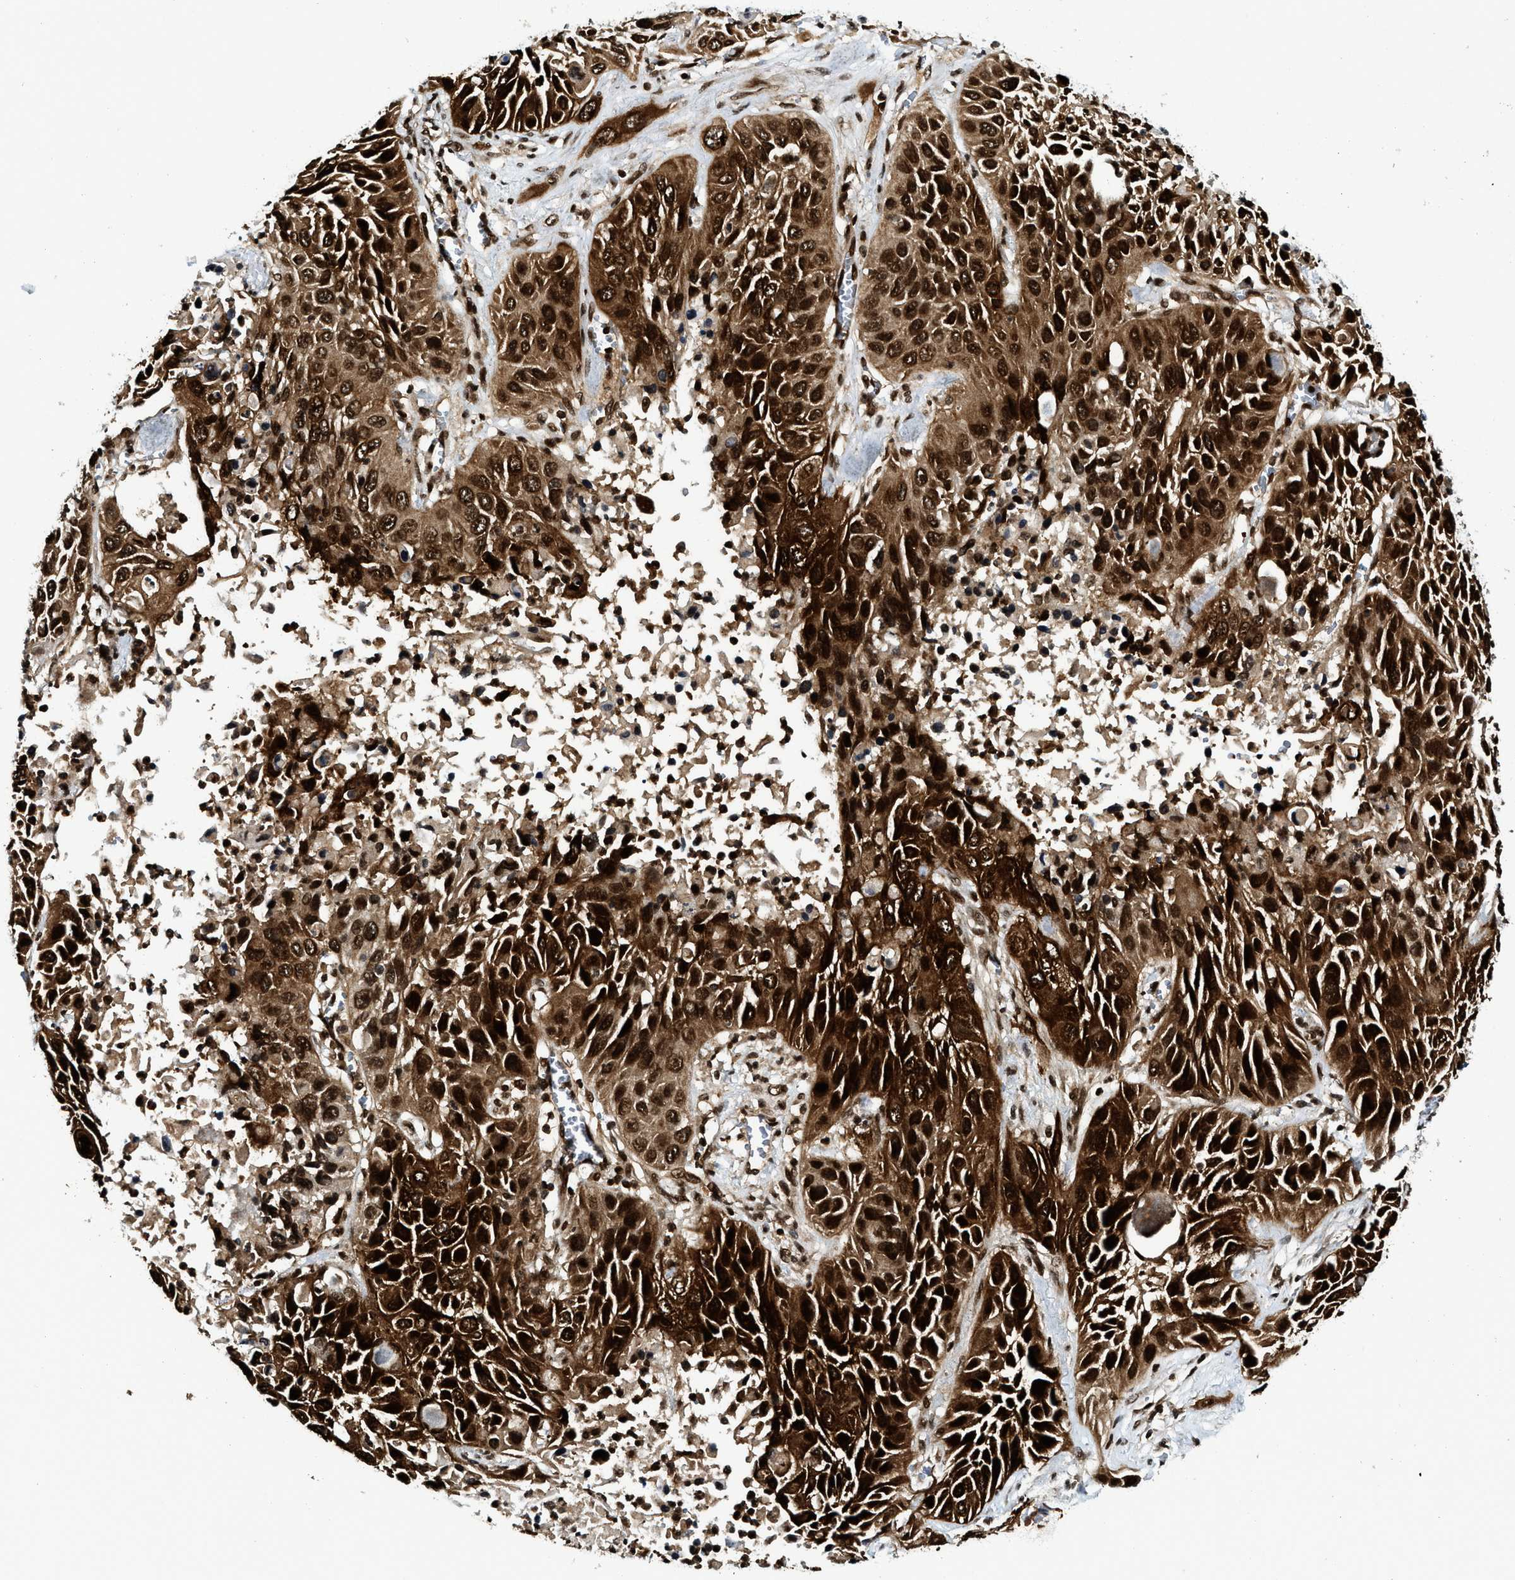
{"staining": {"intensity": "strong", "quantity": ">75%", "location": "cytoplasmic/membranous,nuclear"}, "tissue": "lung cancer", "cell_type": "Tumor cells", "image_type": "cancer", "snomed": [{"axis": "morphology", "description": "Squamous cell carcinoma, NOS"}, {"axis": "topography", "description": "Lung"}], "caption": "Lung squamous cell carcinoma tissue exhibits strong cytoplasmic/membranous and nuclear staining in approximately >75% of tumor cells, visualized by immunohistochemistry.", "gene": "MDM2", "patient": {"sex": "female", "age": 76}}